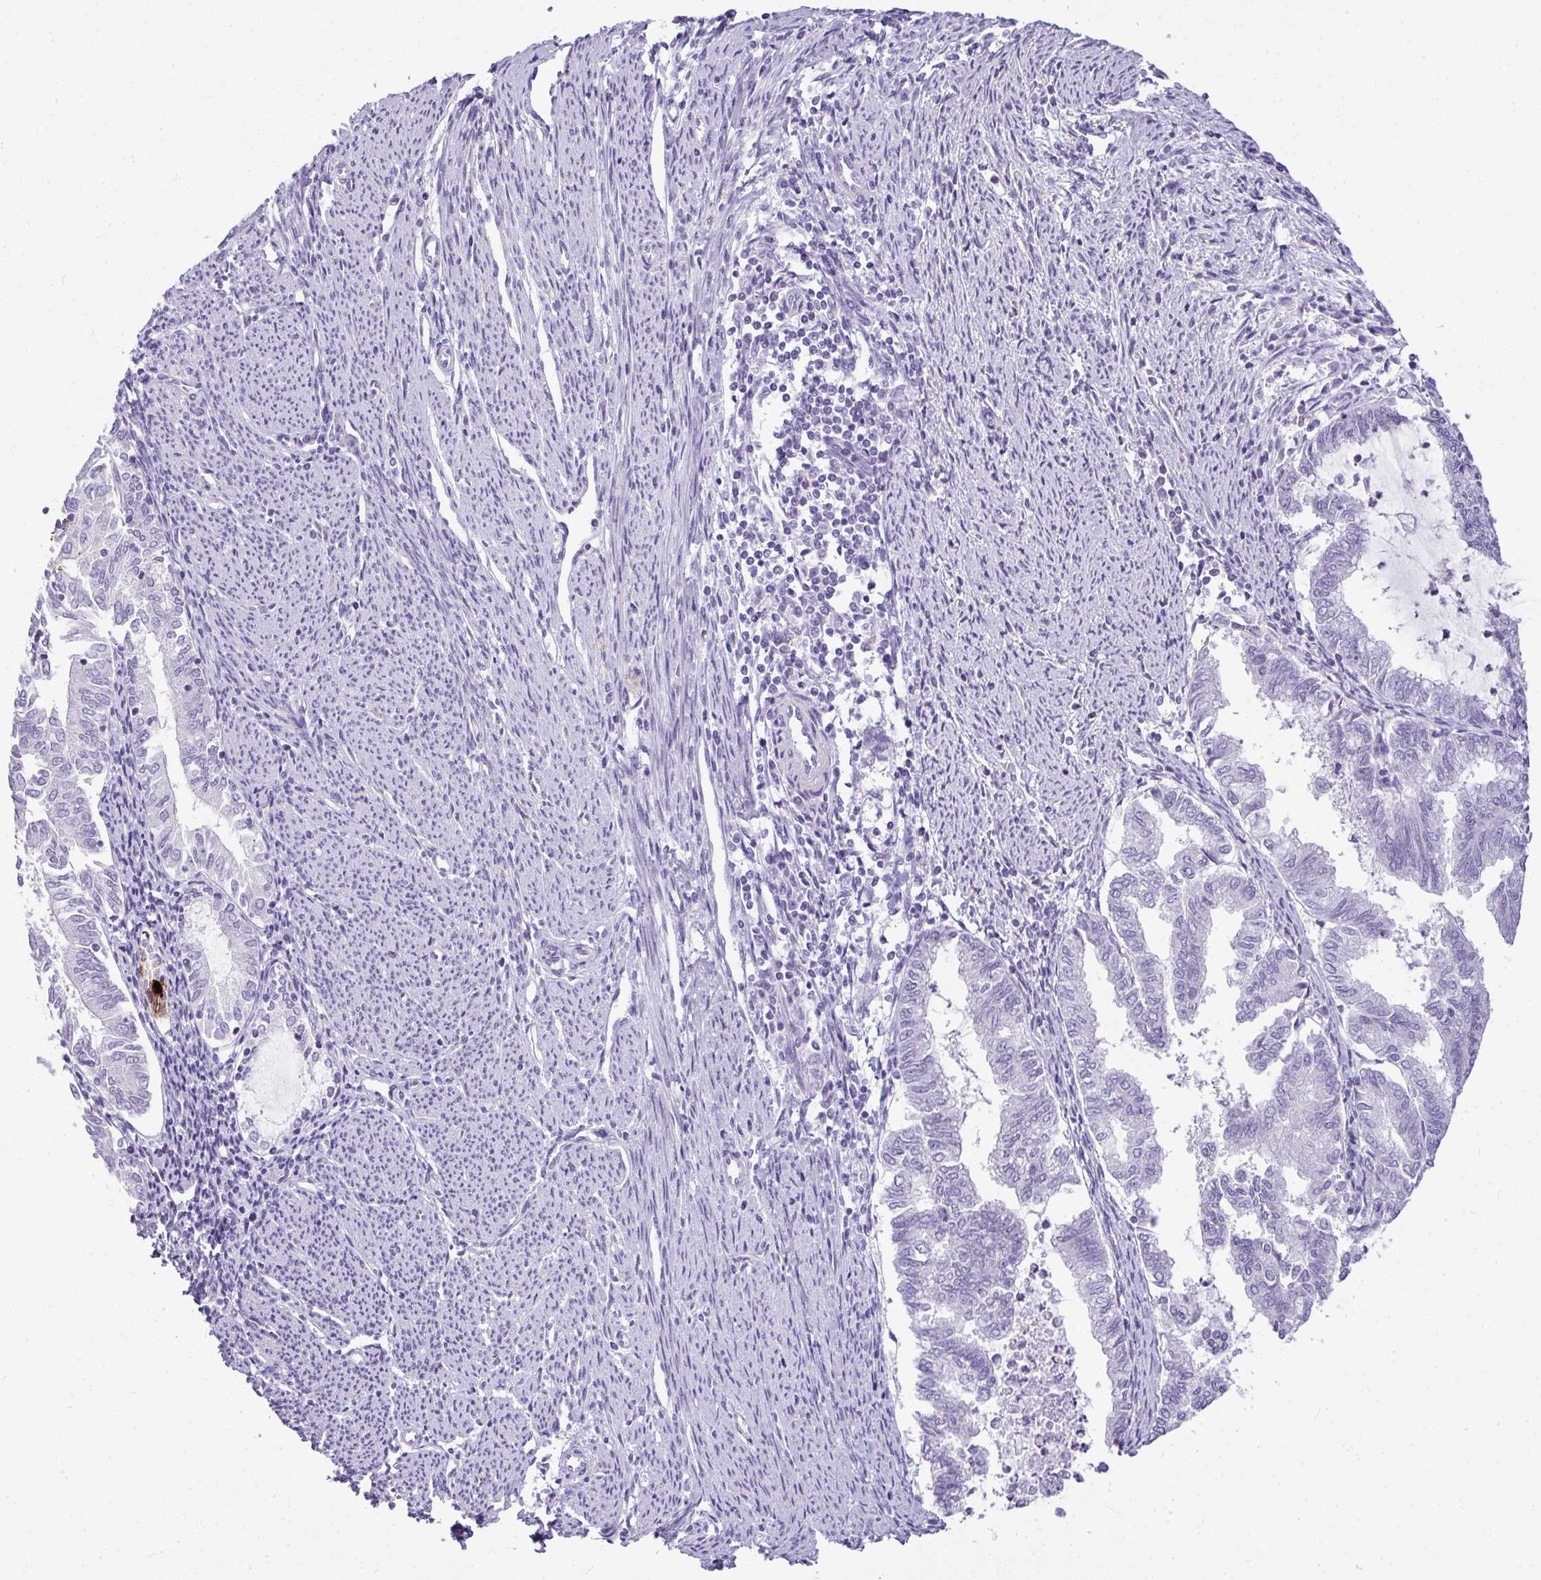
{"staining": {"intensity": "negative", "quantity": "none", "location": "none"}, "tissue": "endometrial cancer", "cell_type": "Tumor cells", "image_type": "cancer", "snomed": [{"axis": "morphology", "description": "Adenocarcinoma, NOS"}, {"axis": "topography", "description": "Endometrium"}], "caption": "This is an immunohistochemistry (IHC) photomicrograph of human endometrial adenocarcinoma. There is no expression in tumor cells.", "gene": "LIPE", "patient": {"sex": "female", "age": 79}}